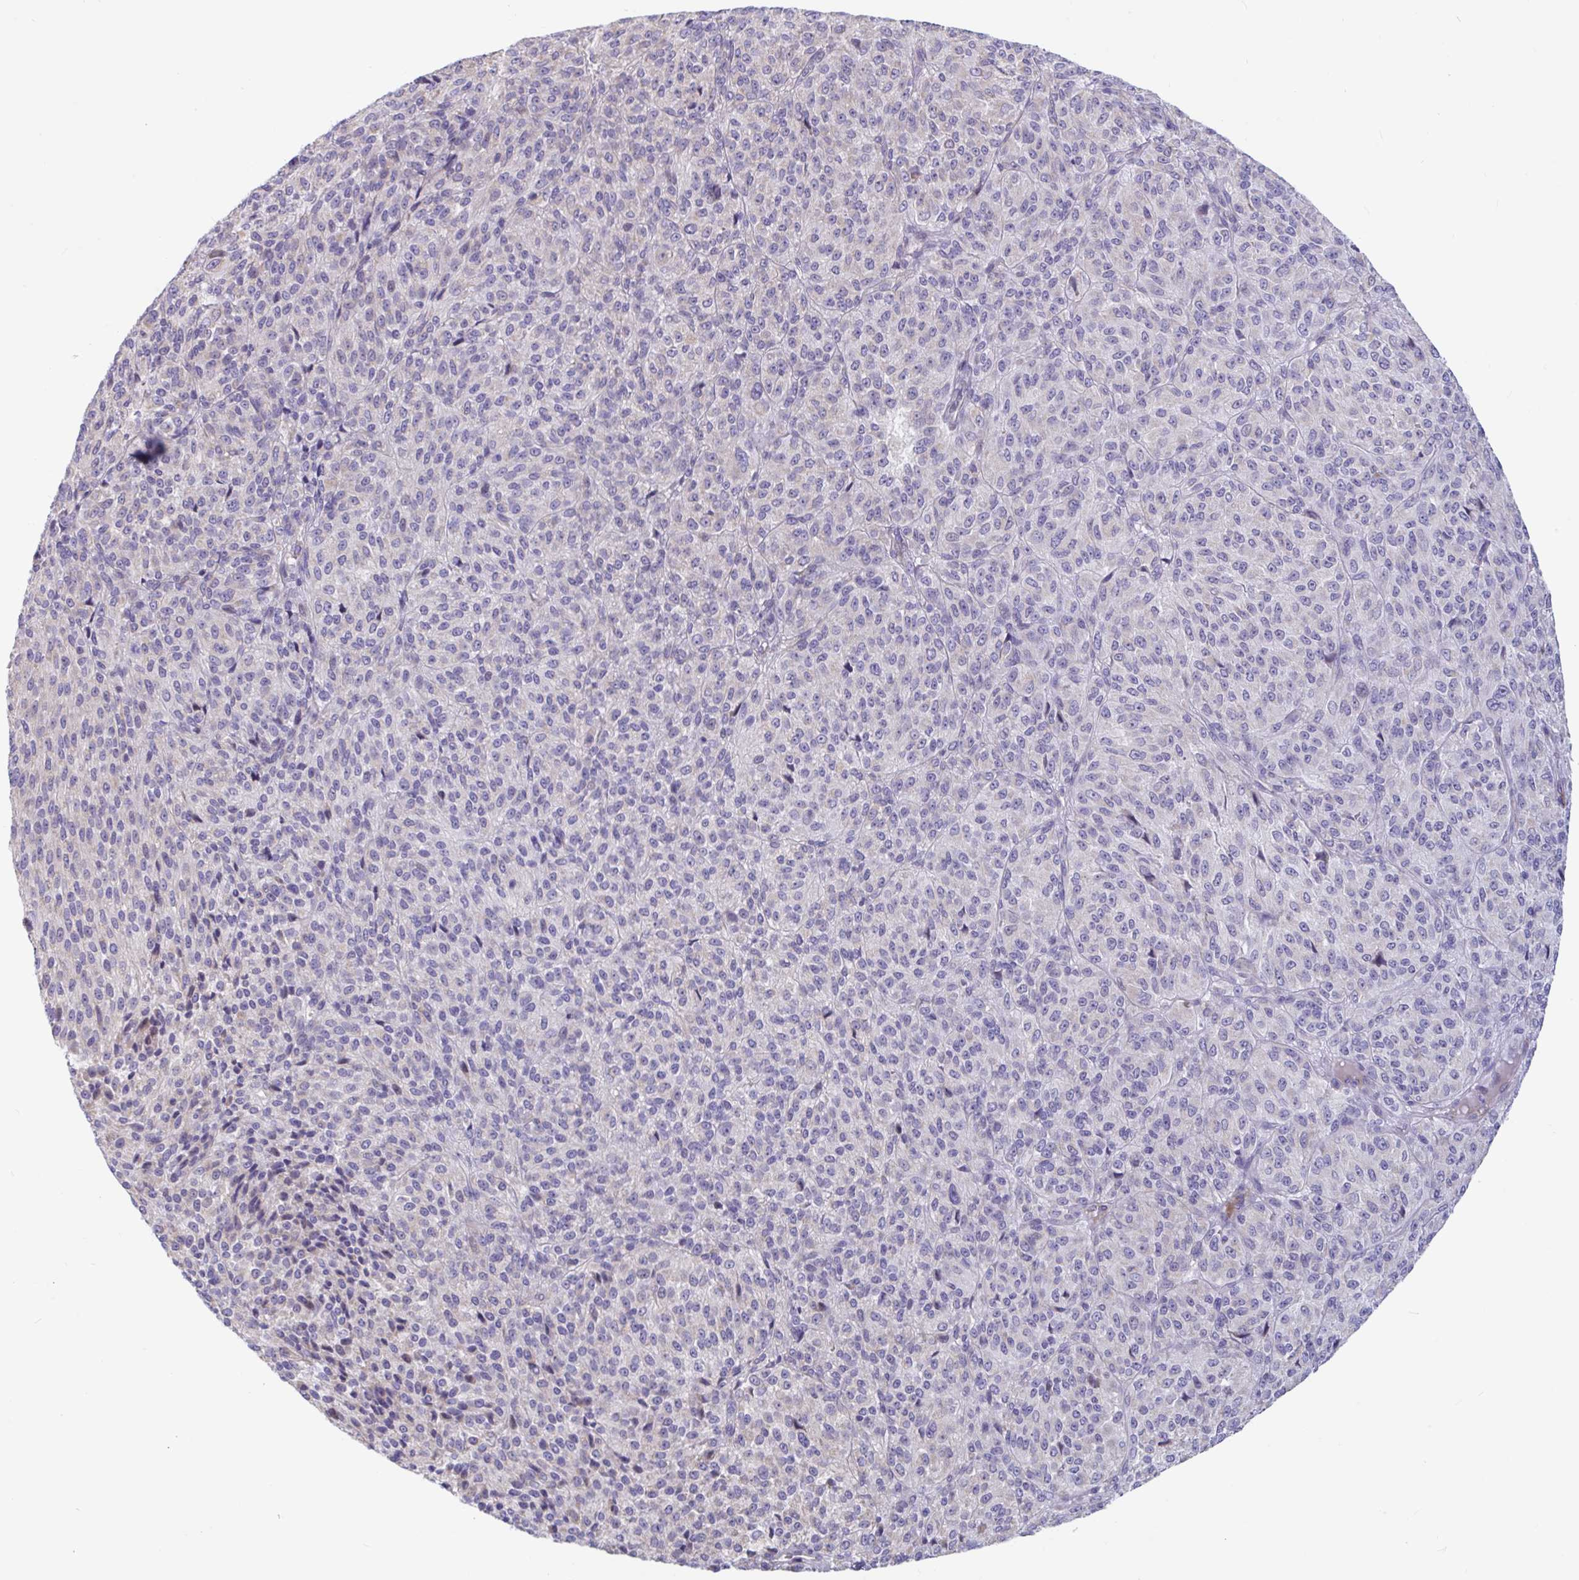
{"staining": {"intensity": "negative", "quantity": "none", "location": "none"}, "tissue": "melanoma", "cell_type": "Tumor cells", "image_type": "cancer", "snomed": [{"axis": "morphology", "description": "Malignant melanoma, Metastatic site"}, {"axis": "topography", "description": "Brain"}], "caption": "Immunohistochemistry (IHC) of malignant melanoma (metastatic site) shows no expression in tumor cells. (Brightfield microscopy of DAB immunohistochemistry at high magnification).", "gene": "IL37", "patient": {"sex": "female", "age": 56}}